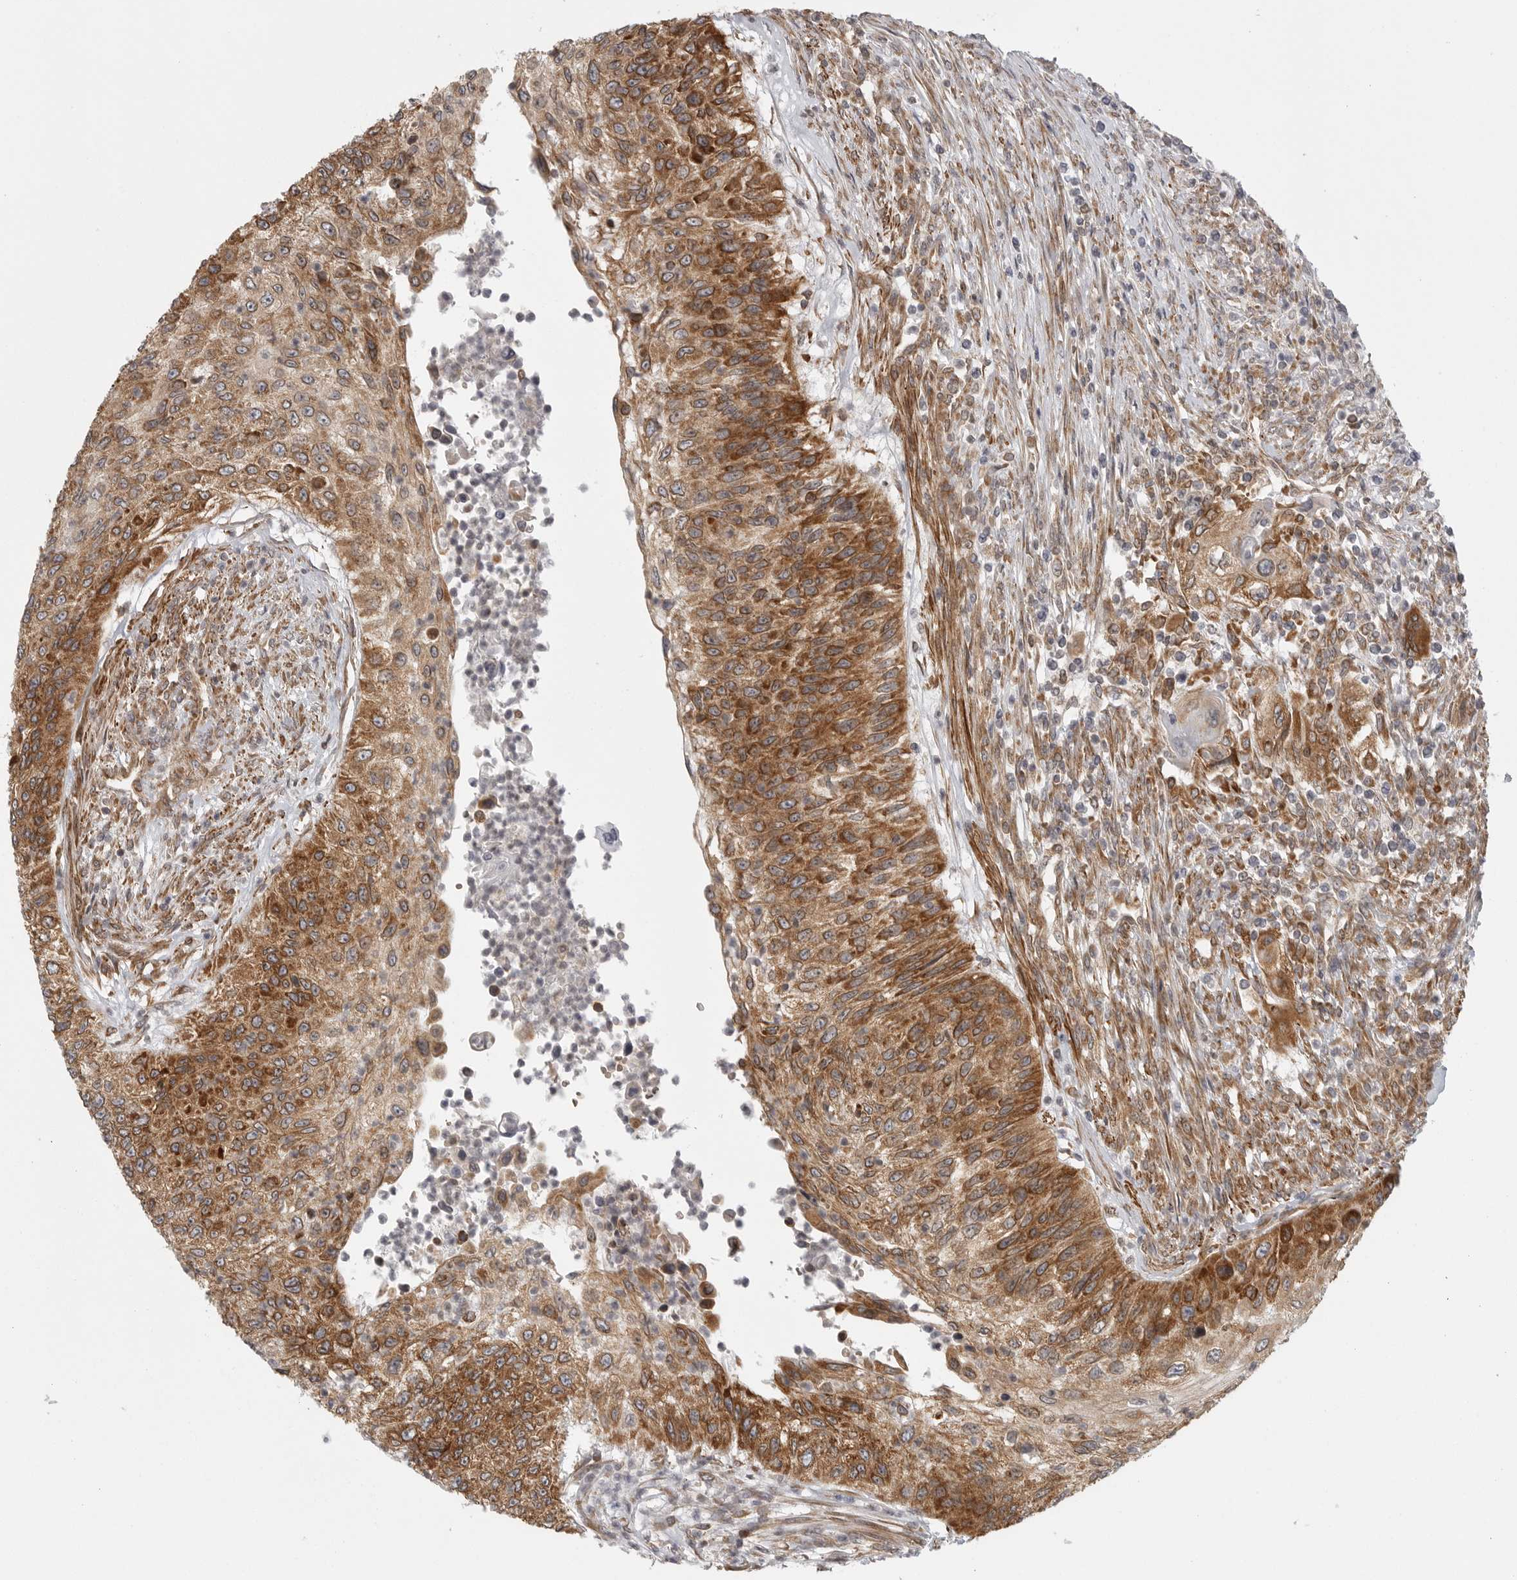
{"staining": {"intensity": "moderate", "quantity": ">75%", "location": "cytoplasmic/membranous"}, "tissue": "urothelial cancer", "cell_type": "Tumor cells", "image_type": "cancer", "snomed": [{"axis": "morphology", "description": "Urothelial carcinoma, High grade"}, {"axis": "topography", "description": "Urinary bladder"}], "caption": "Protein analysis of urothelial cancer tissue reveals moderate cytoplasmic/membranous staining in about >75% of tumor cells.", "gene": "CERS2", "patient": {"sex": "female", "age": 60}}